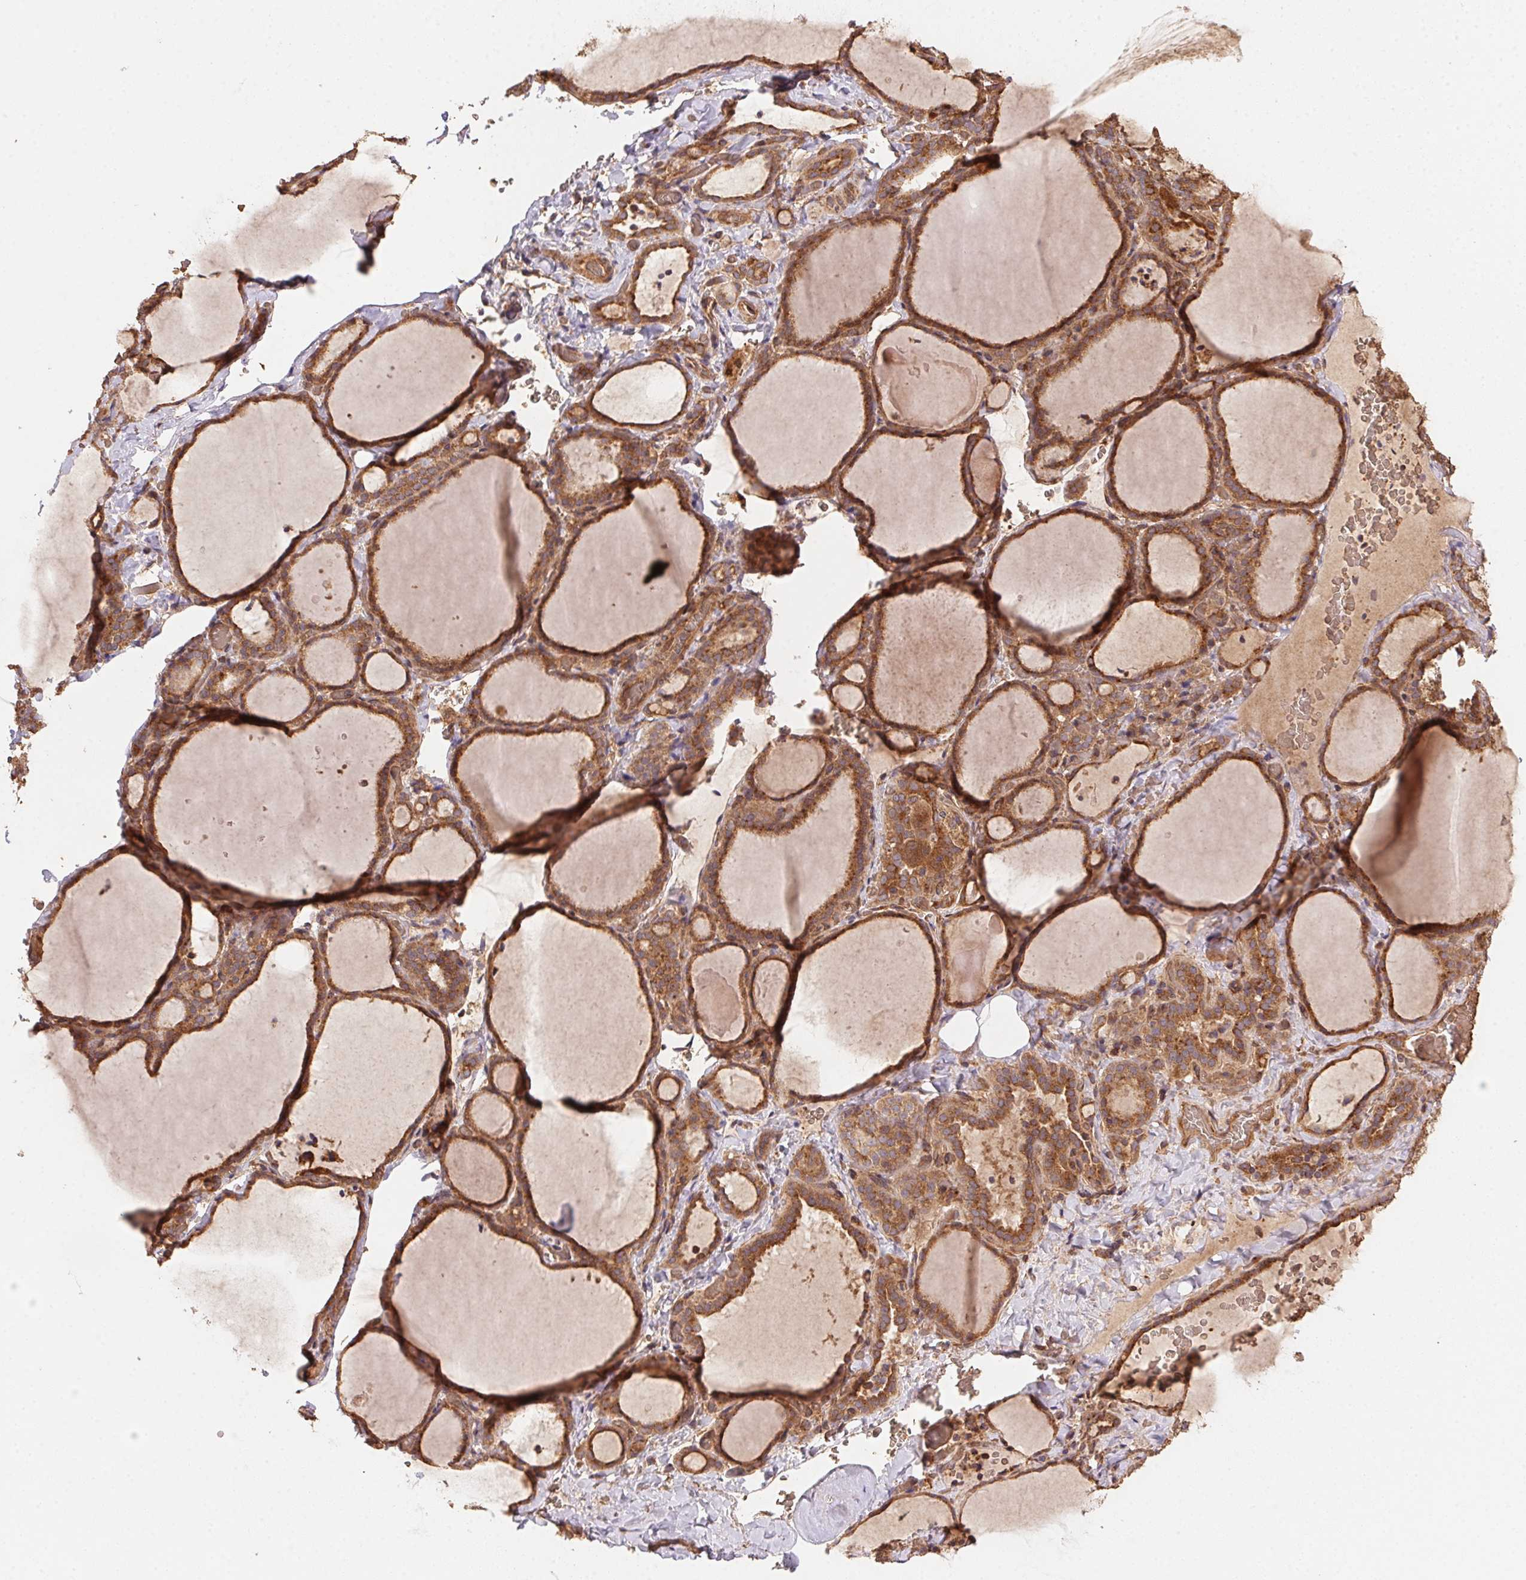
{"staining": {"intensity": "strong", "quantity": ">75%", "location": "cytoplasmic/membranous"}, "tissue": "thyroid gland", "cell_type": "Glandular cells", "image_type": "normal", "snomed": [{"axis": "morphology", "description": "Normal tissue, NOS"}, {"axis": "topography", "description": "Thyroid gland"}], "caption": "A high amount of strong cytoplasmic/membranous expression is identified in about >75% of glandular cells in normal thyroid gland. (DAB IHC with brightfield microscopy, high magnification).", "gene": "USE1", "patient": {"sex": "female", "age": 22}}